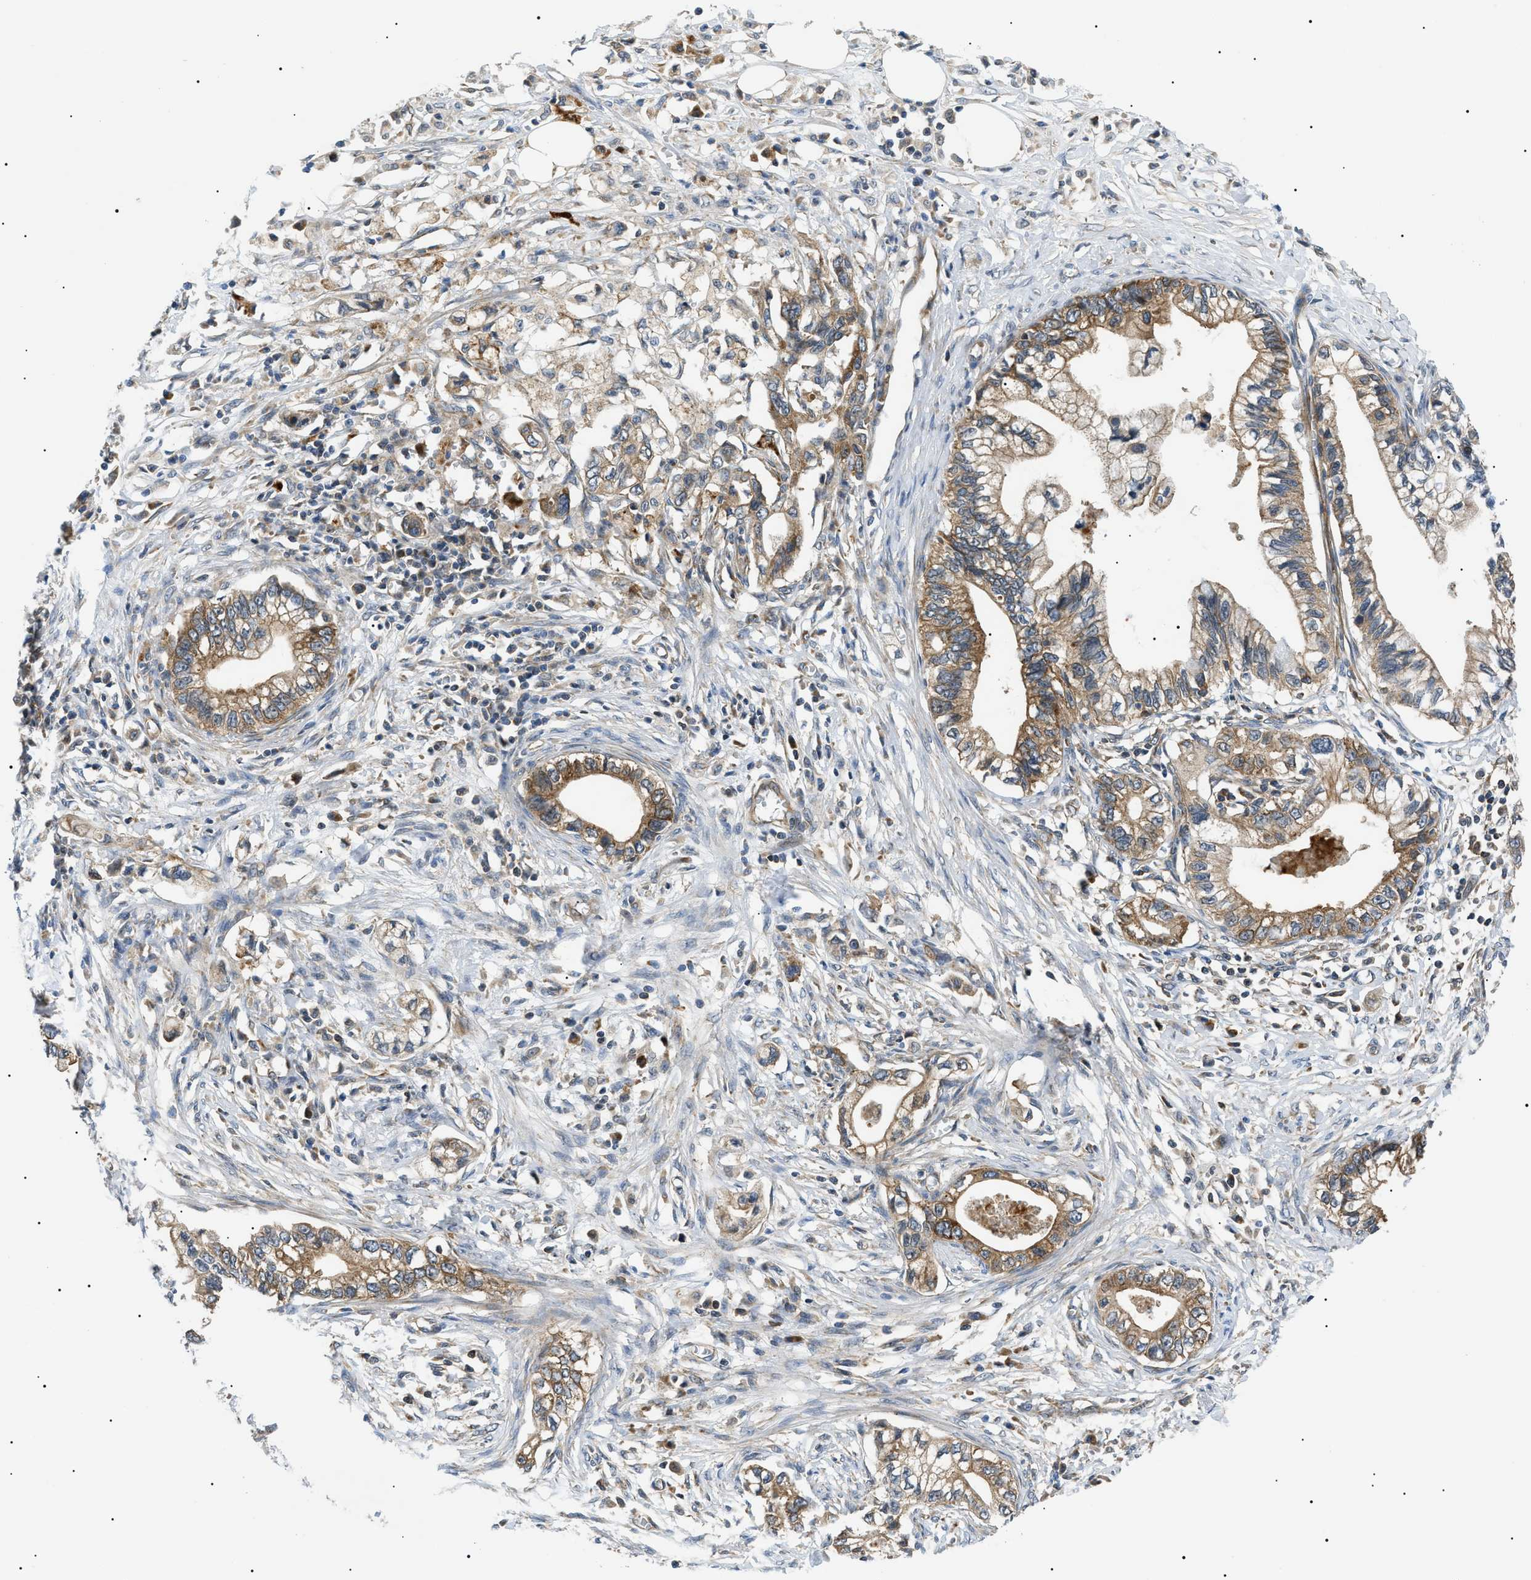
{"staining": {"intensity": "moderate", "quantity": ">75%", "location": "cytoplasmic/membranous"}, "tissue": "pancreatic cancer", "cell_type": "Tumor cells", "image_type": "cancer", "snomed": [{"axis": "morphology", "description": "Adenocarcinoma, NOS"}, {"axis": "topography", "description": "Pancreas"}], "caption": "Moderate cytoplasmic/membranous expression for a protein is appreciated in approximately >75% of tumor cells of pancreatic cancer using immunohistochemistry.", "gene": "SRPK1", "patient": {"sex": "male", "age": 56}}